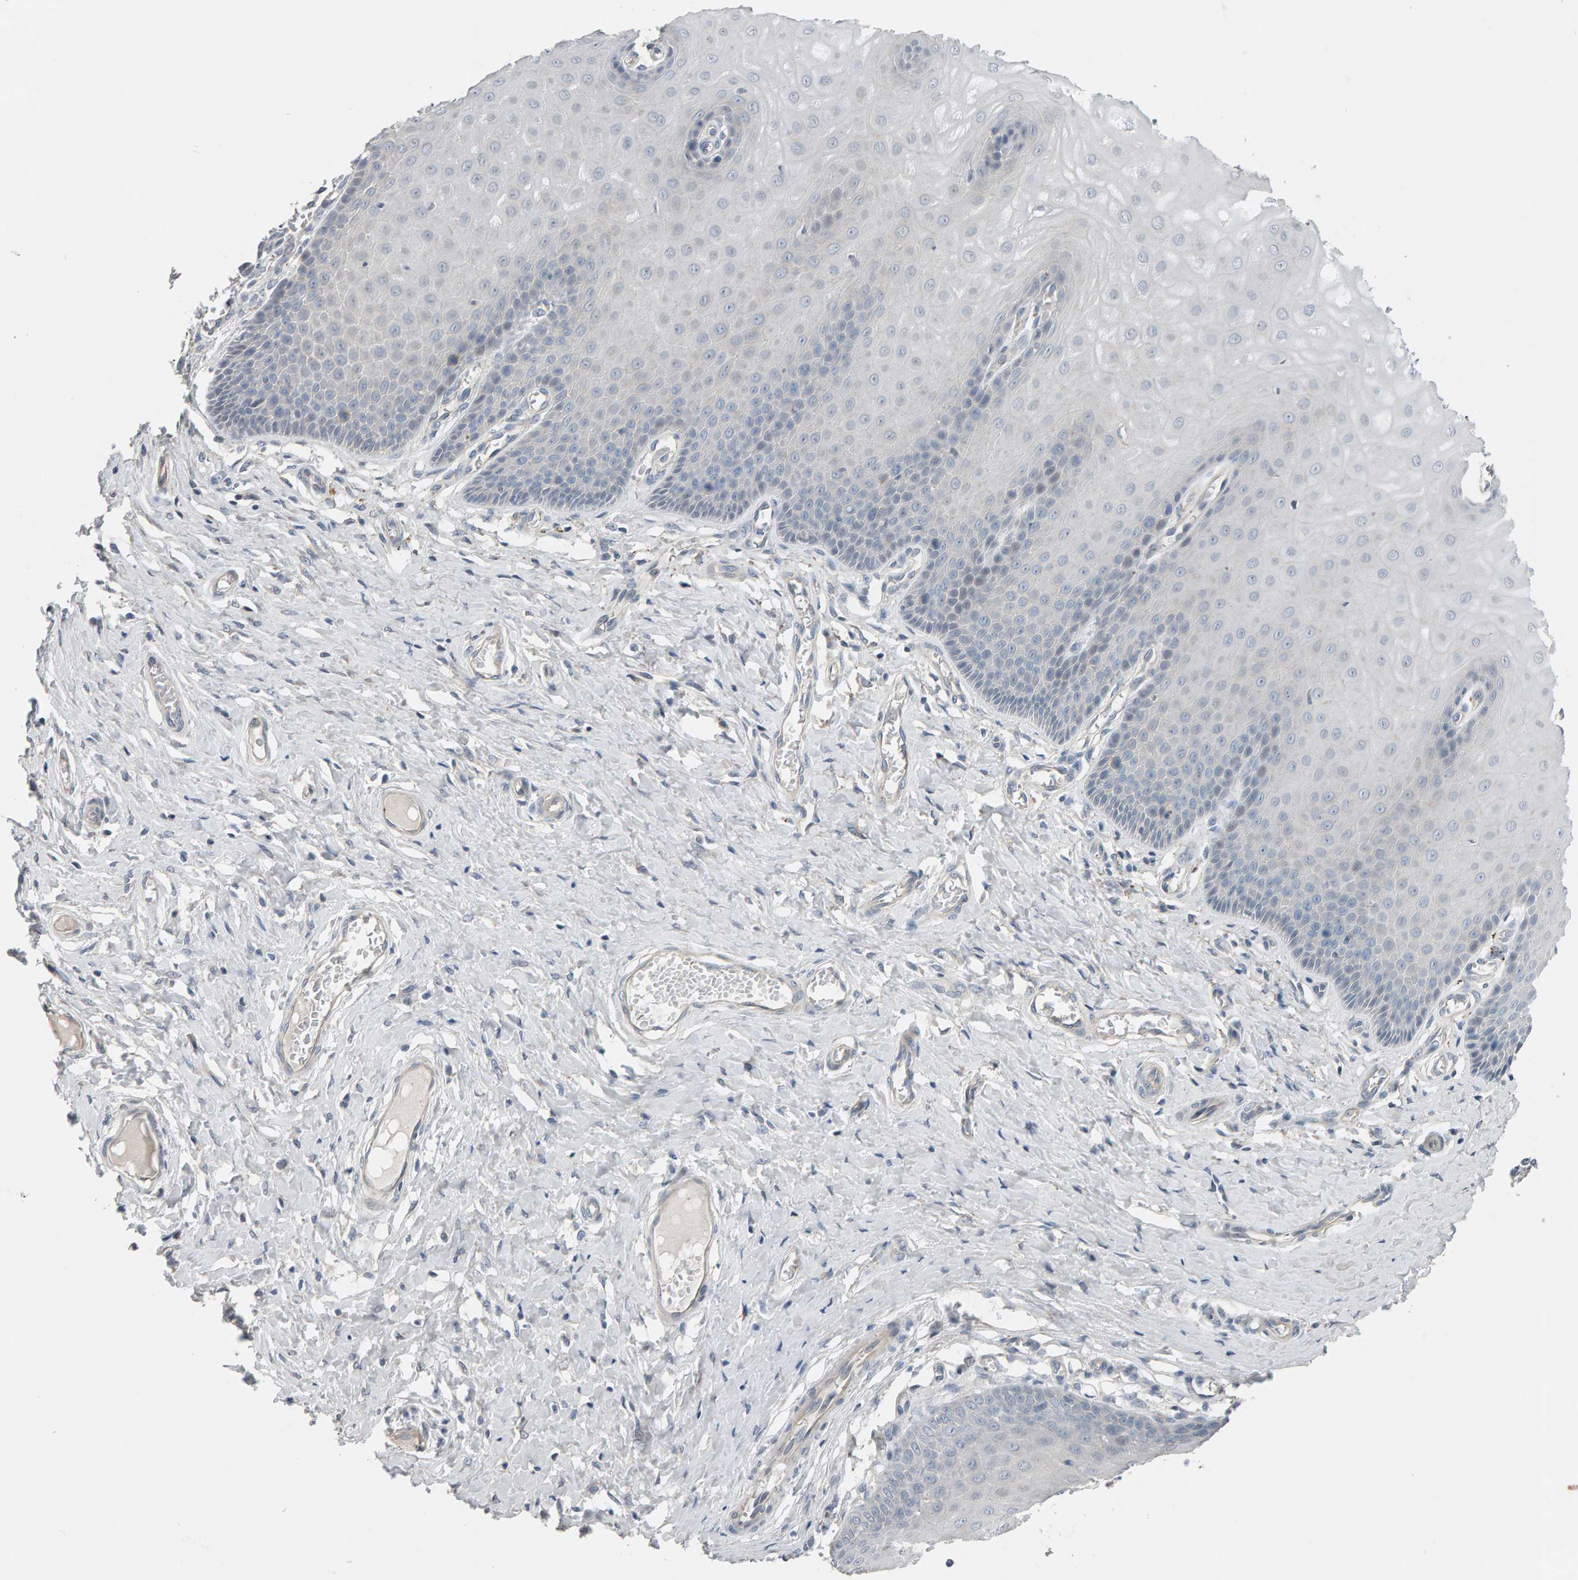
{"staining": {"intensity": "negative", "quantity": "none", "location": "none"}, "tissue": "cervix", "cell_type": "Squamous epithelial cells", "image_type": "normal", "snomed": [{"axis": "morphology", "description": "Normal tissue, NOS"}, {"axis": "topography", "description": "Cervix"}], "caption": "IHC image of unremarkable cervix stained for a protein (brown), which reveals no positivity in squamous epithelial cells.", "gene": "IPPK", "patient": {"sex": "female", "age": 55}}